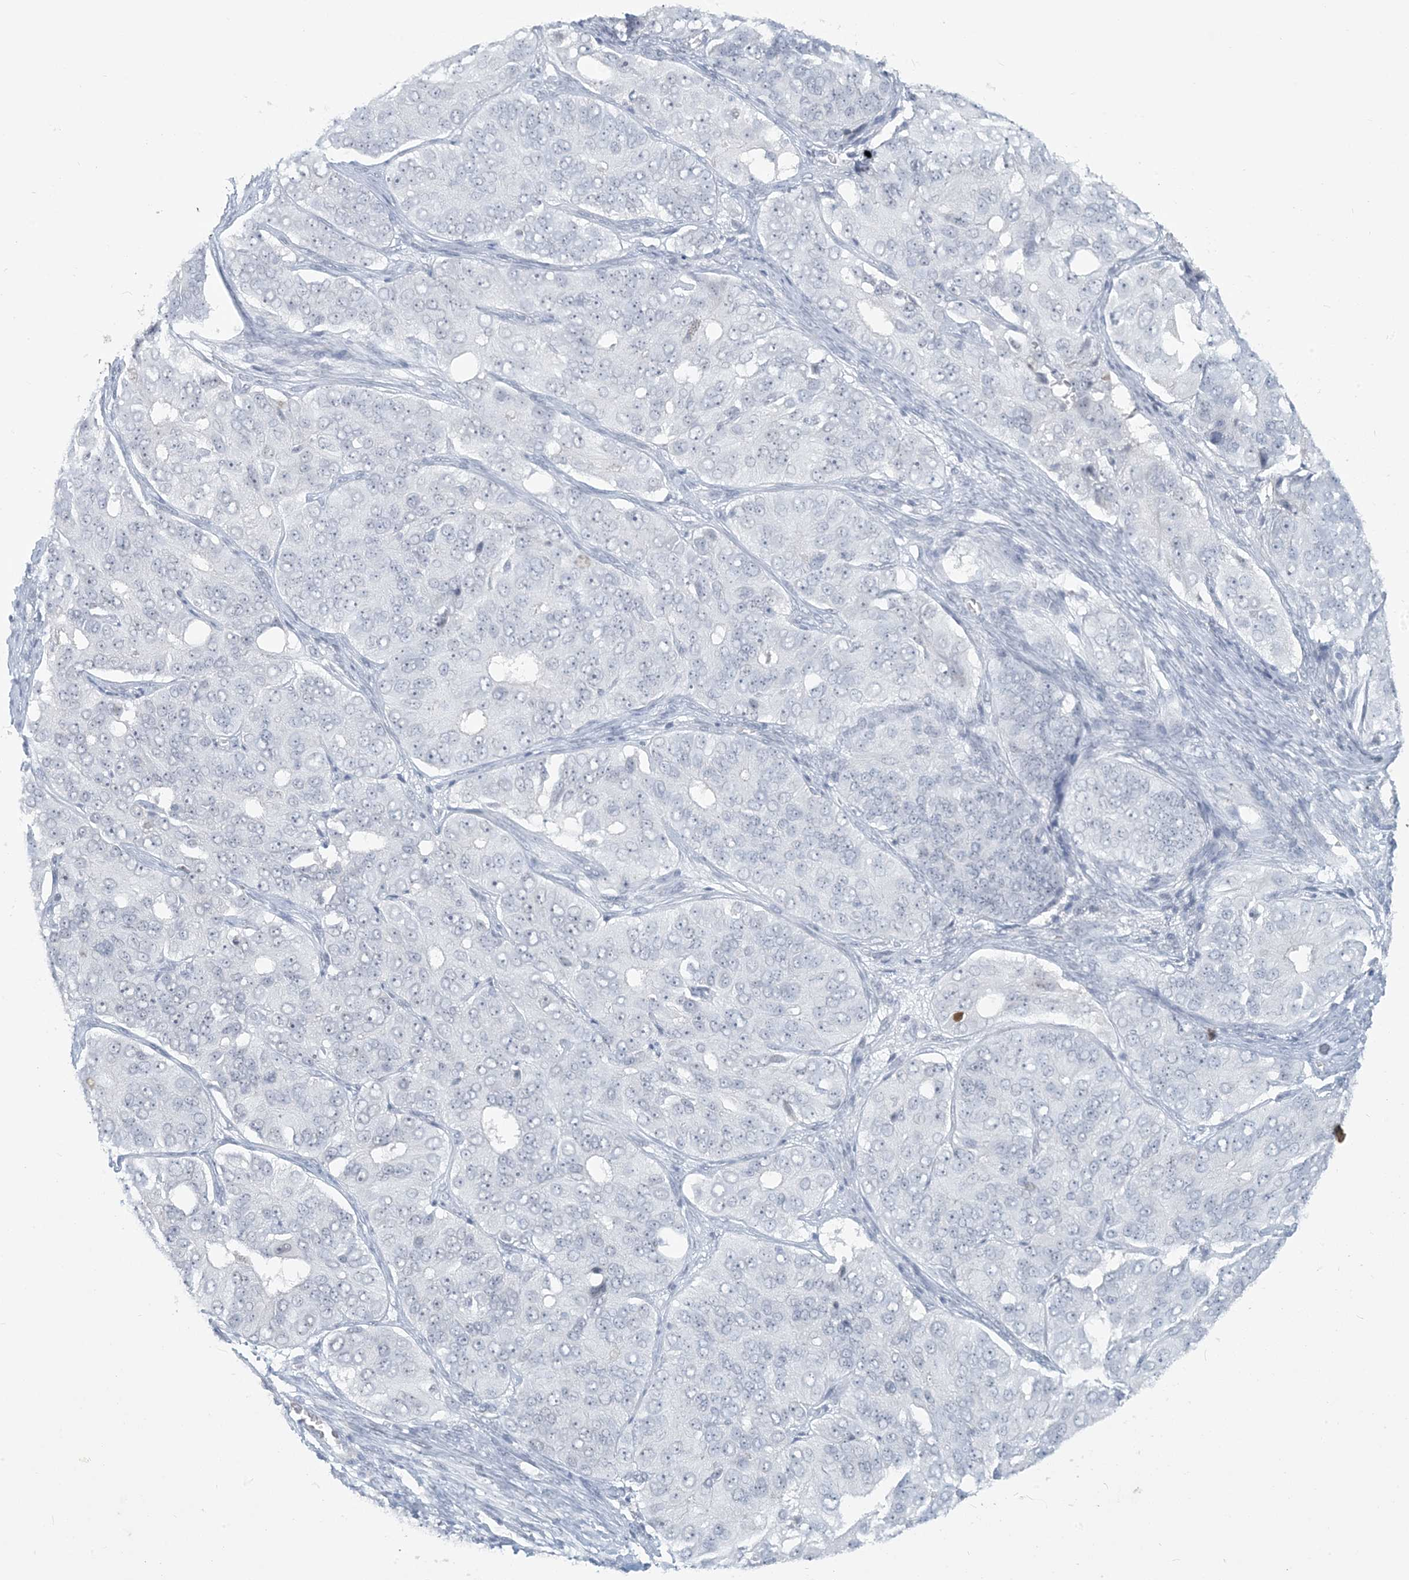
{"staining": {"intensity": "negative", "quantity": "none", "location": "none"}, "tissue": "ovarian cancer", "cell_type": "Tumor cells", "image_type": "cancer", "snomed": [{"axis": "morphology", "description": "Carcinoma, endometroid"}, {"axis": "topography", "description": "Ovary"}], "caption": "The immunohistochemistry (IHC) micrograph has no significant expression in tumor cells of ovarian endometroid carcinoma tissue.", "gene": "SCML1", "patient": {"sex": "female", "age": 51}}